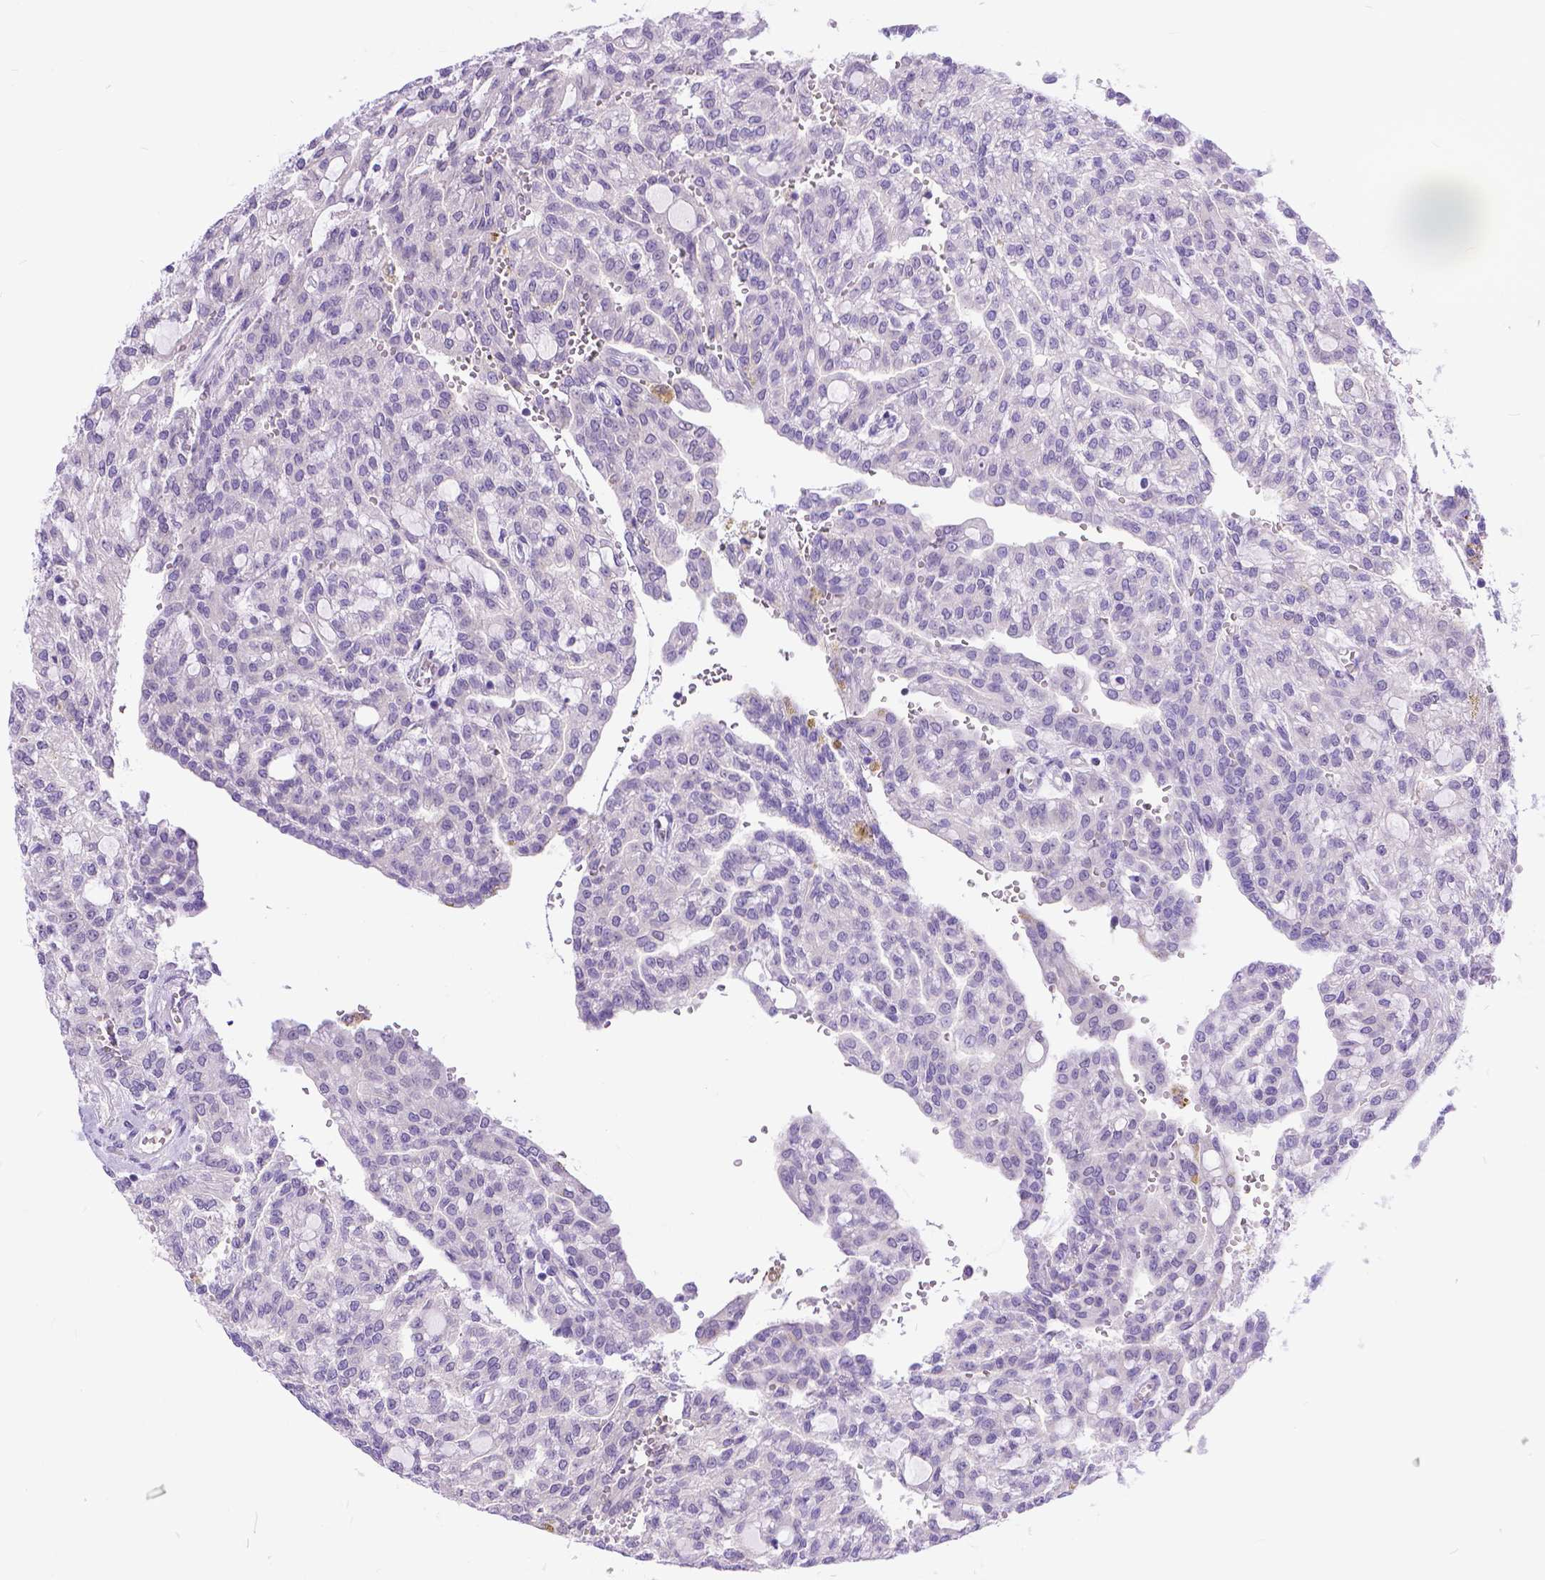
{"staining": {"intensity": "negative", "quantity": "none", "location": "none"}, "tissue": "renal cancer", "cell_type": "Tumor cells", "image_type": "cancer", "snomed": [{"axis": "morphology", "description": "Adenocarcinoma, NOS"}, {"axis": "topography", "description": "Kidney"}], "caption": "Protein analysis of renal adenocarcinoma demonstrates no significant expression in tumor cells.", "gene": "TTLL6", "patient": {"sex": "male", "age": 63}}